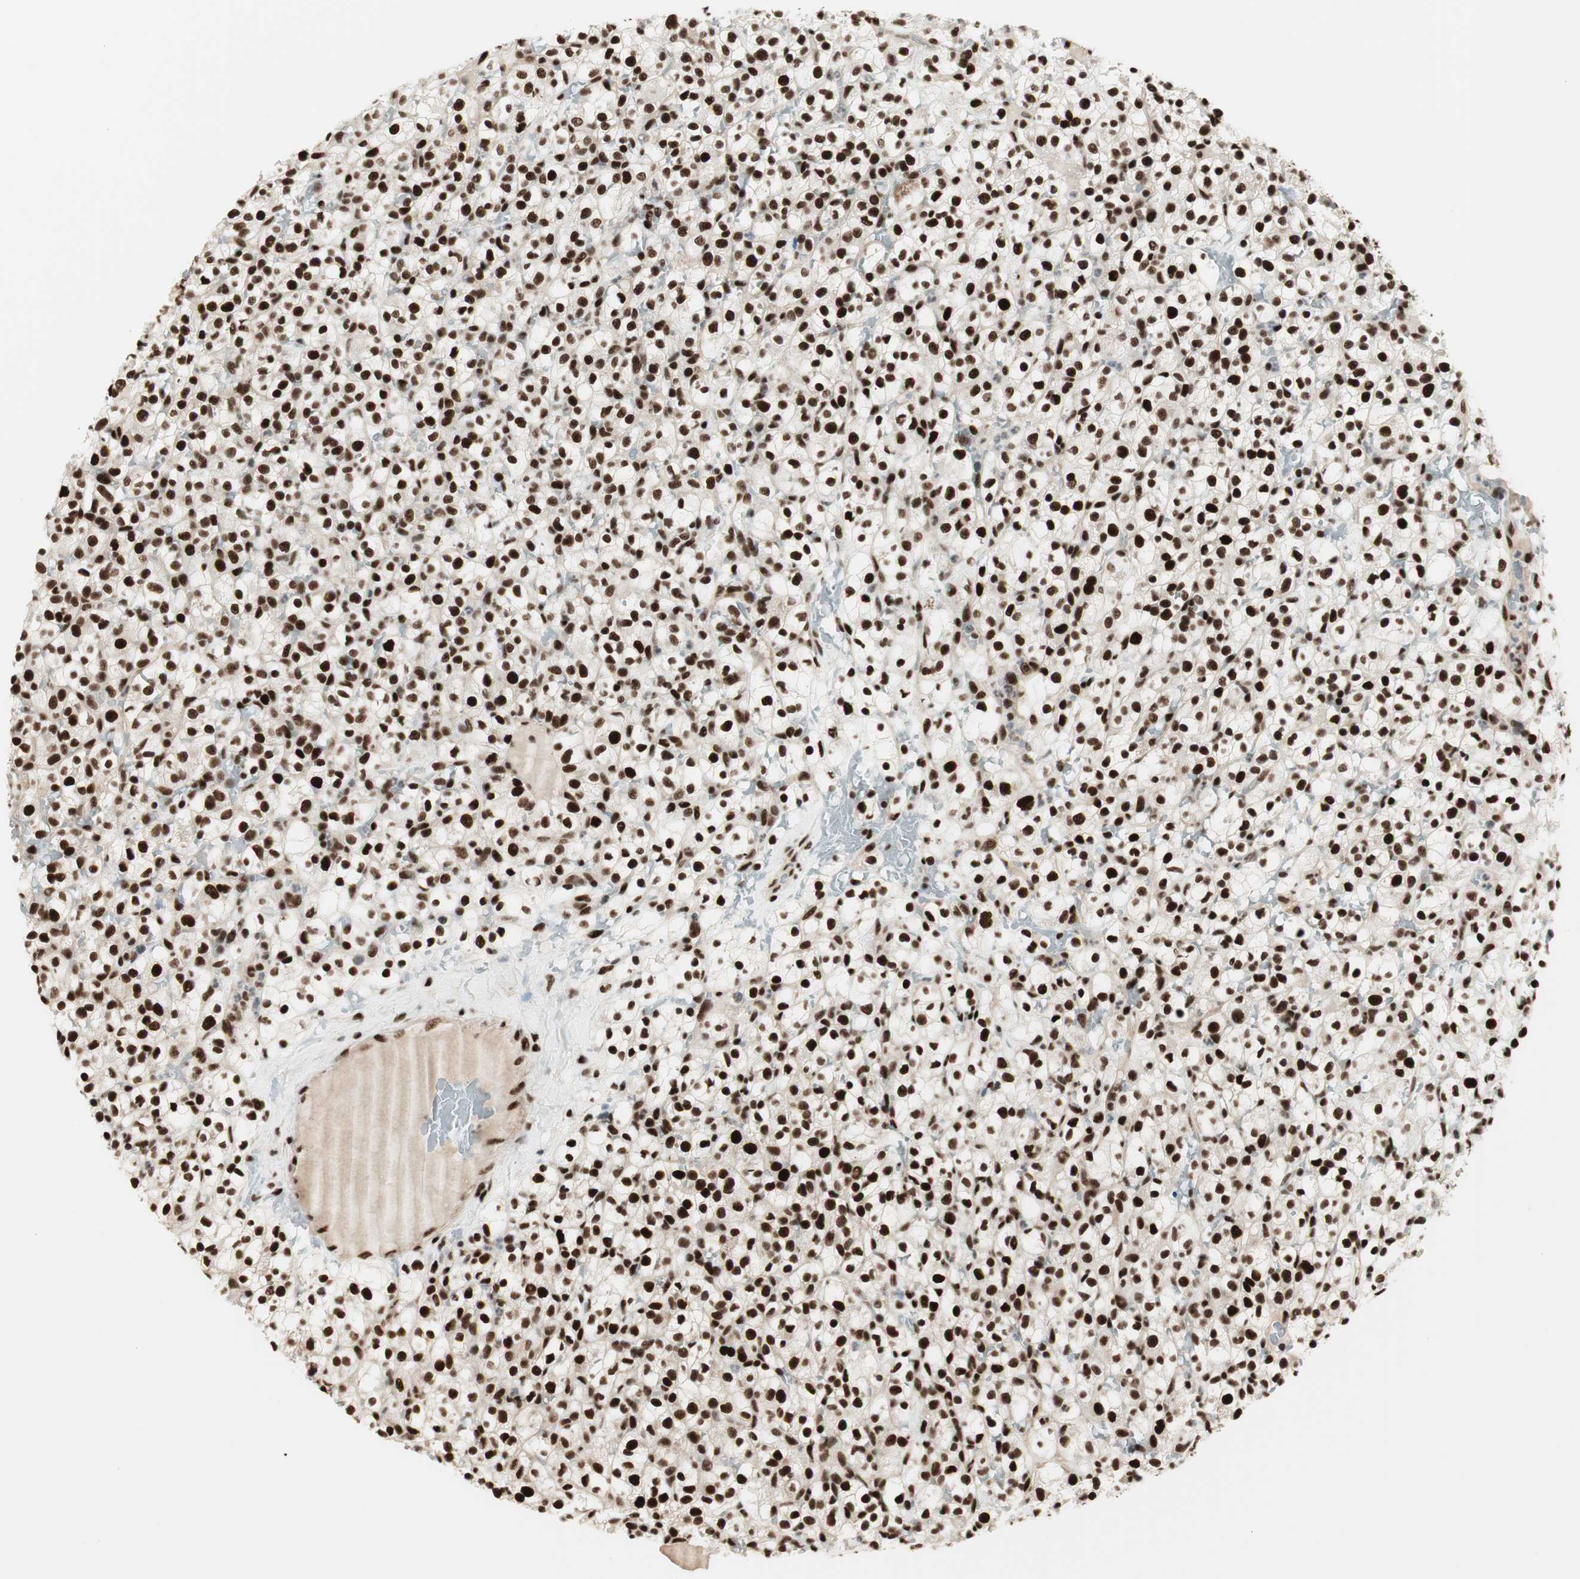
{"staining": {"intensity": "strong", "quantity": ">75%", "location": "nuclear"}, "tissue": "renal cancer", "cell_type": "Tumor cells", "image_type": "cancer", "snomed": [{"axis": "morphology", "description": "Normal tissue, NOS"}, {"axis": "morphology", "description": "Adenocarcinoma, NOS"}, {"axis": "topography", "description": "Kidney"}], "caption": "Immunohistochemical staining of adenocarcinoma (renal) reveals high levels of strong nuclear staining in about >75% of tumor cells. (brown staining indicates protein expression, while blue staining denotes nuclei).", "gene": "HEXIM1", "patient": {"sex": "female", "age": 72}}